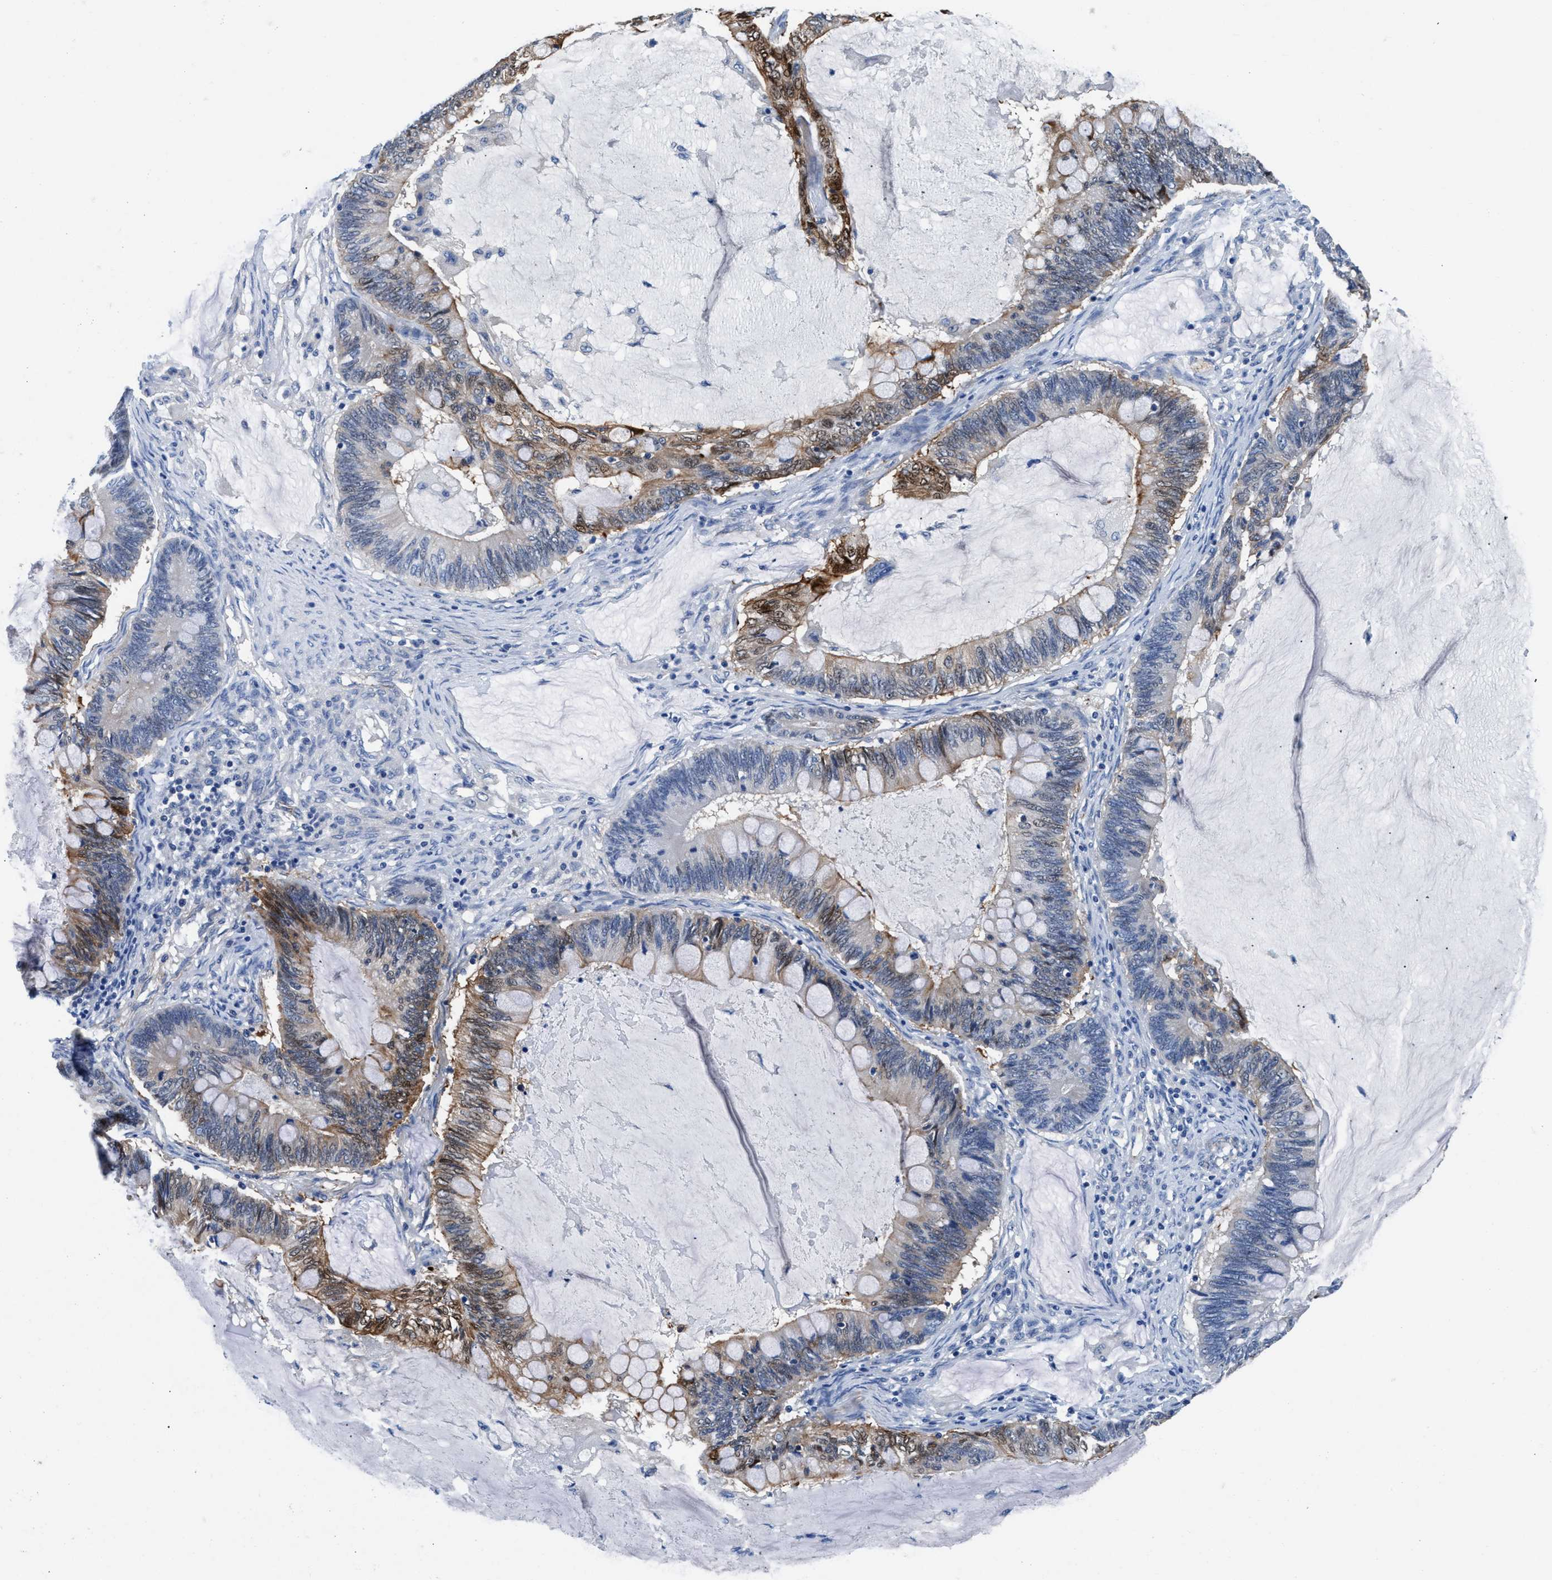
{"staining": {"intensity": "moderate", "quantity": "25%-75%", "location": "cytoplasmic/membranous,nuclear"}, "tissue": "ovarian cancer", "cell_type": "Tumor cells", "image_type": "cancer", "snomed": [{"axis": "morphology", "description": "Cystadenocarcinoma, mucinous, NOS"}, {"axis": "topography", "description": "Ovary"}], "caption": "There is medium levels of moderate cytoplasmic/membranous and nuclear positivity in tumor cells of ovarian cancer (mucinous cystadenocarcinoma), as demonstrated by immunohistochemical staining (brown color).", "gene": "PARG", "patient": {"sex": "female", "age": 61}}